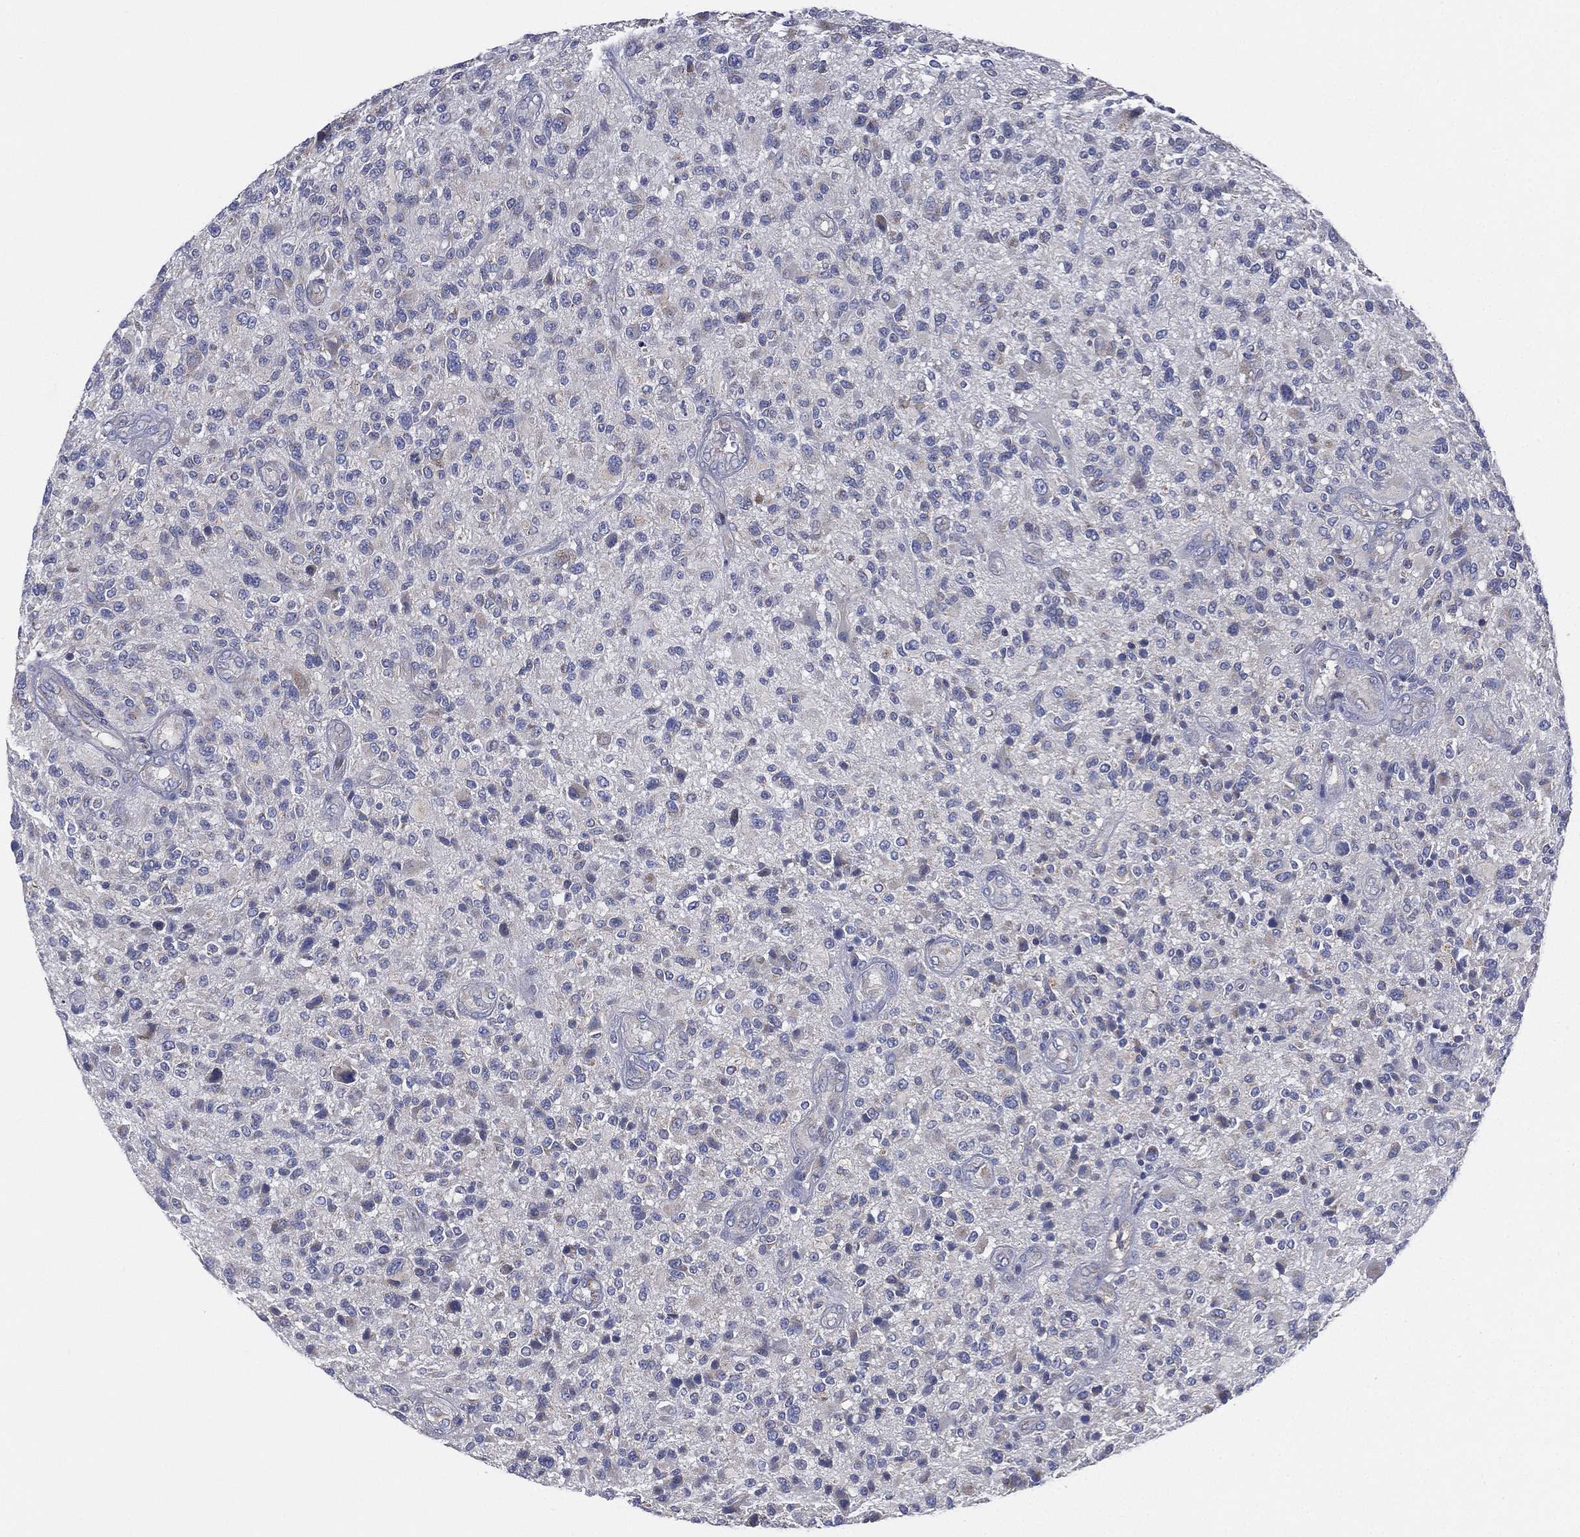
{"staining": {"intensity": "negative", "quantity": "none", "location": "none"}, "tissue": "glioma", "cell_type": "Tumor cells", "image_type": "cancer", "snomed": [{"axis": "morphology", "description": "Glioma, malignant, High grade"}, {"axis": "topography", "description": "Brain"}], "caption": "There is no significant positivity in tumor cells of malignant glioma (high-grade).", "gene": "ATP8A2", "patient": {"sex": "male", "age": 47}}